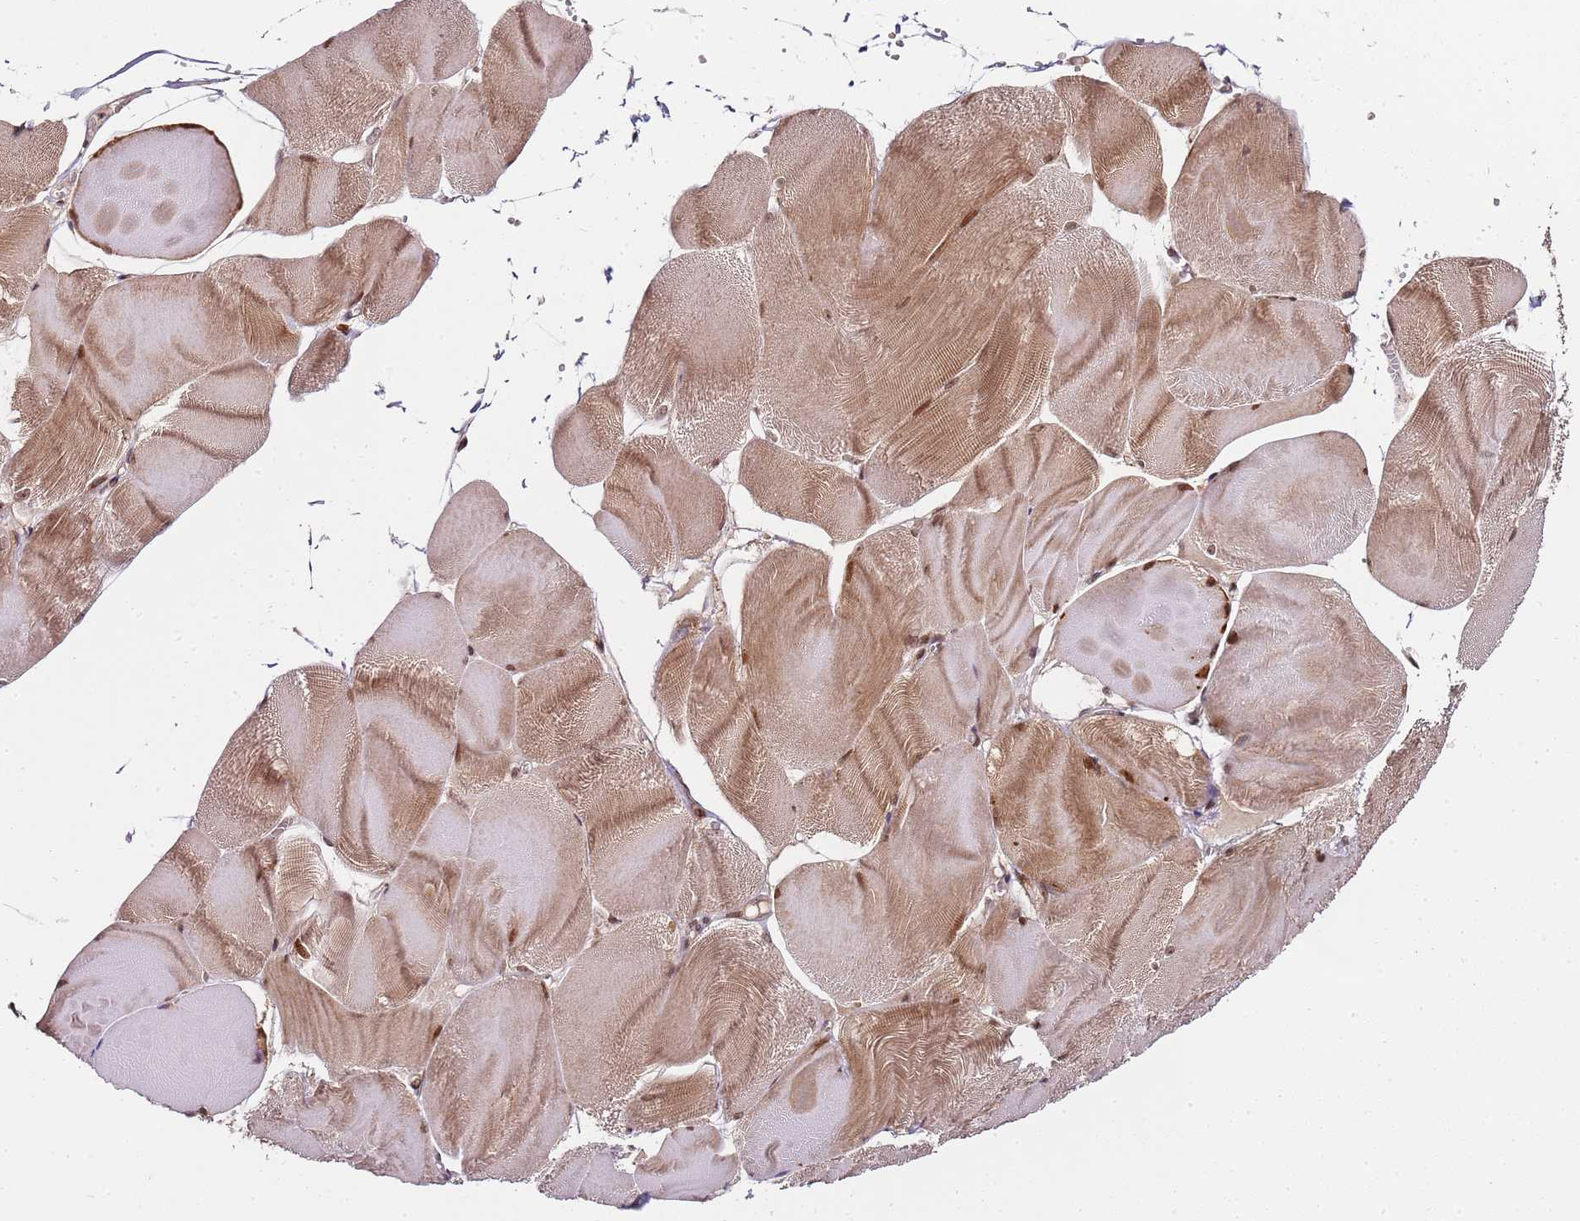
{"staining": {"intensity": "moderate", "quantity": ">75%", "location": "cytoplasmic/membranous,nuclear"}, "tissue": "skeletal muscle", "cell_type": "Myocytes", "image_type": "normal", "snomed": [{"axis": "morphology", "description": "Normal tissue, NOS"}, {"axis": "morphology", "description": "Basal cell carcinoma"}, {"axis": "topography", "description": "Skeletal muscle"}], "caption": "IHC of unremarkable skeletal muscle reveals medium levels of moderate cytoplasmic/membranous,nuclear positivity in about >75% of myocytes.", "gene": "EDC3", "patient": {"sex": "female", "age": 64}}